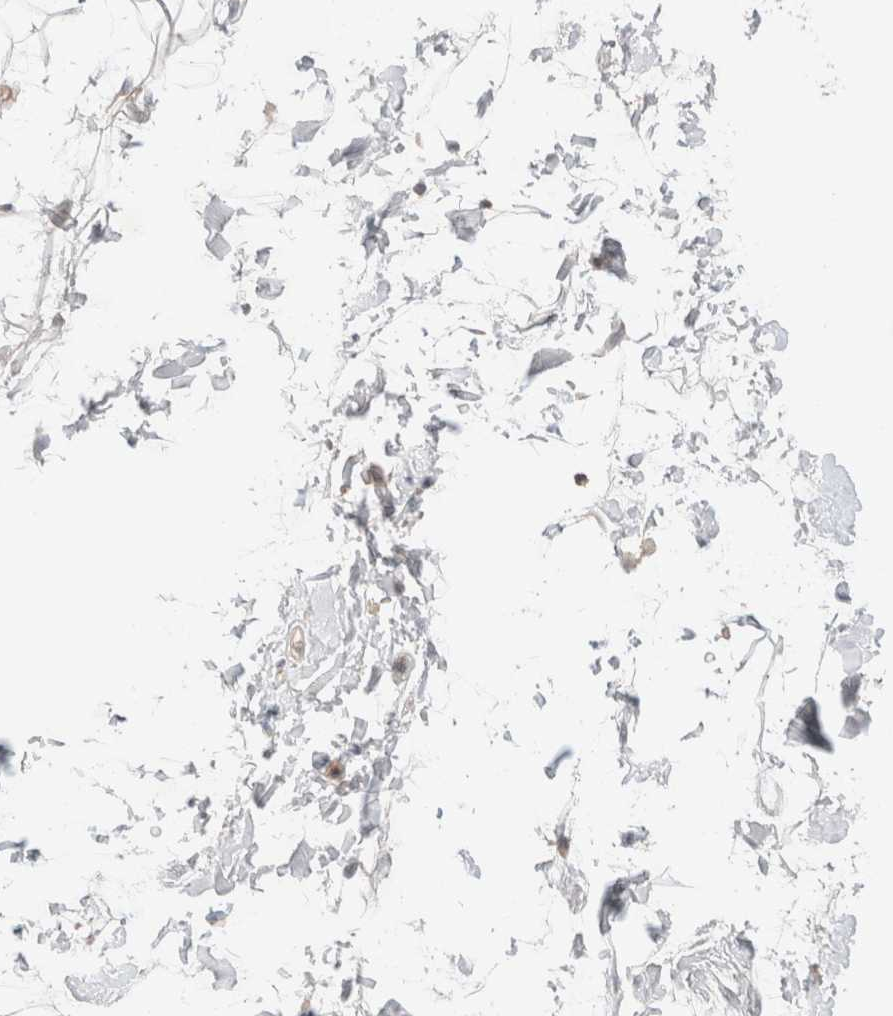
{"staining": {"intensity": "weak", "quantity": ">75%", "location": "cytoplasmic/membranous"}, "tissue": "adipose tissue", "cell_type": "Adipocytes", "image_type": "normal", "snomed": [{"axis": "morphology", "description": "Normal tissue, NOS"}, {"axis": "topography", "description": "Soft tissue"}], "caption": "A micrograph of adipose tissue stained for a protein displays weak cytoplasmic/membranous brown staining in adipocytes.", "gene": "MARK3", "patient": {"sex": "male", "age": 72}}